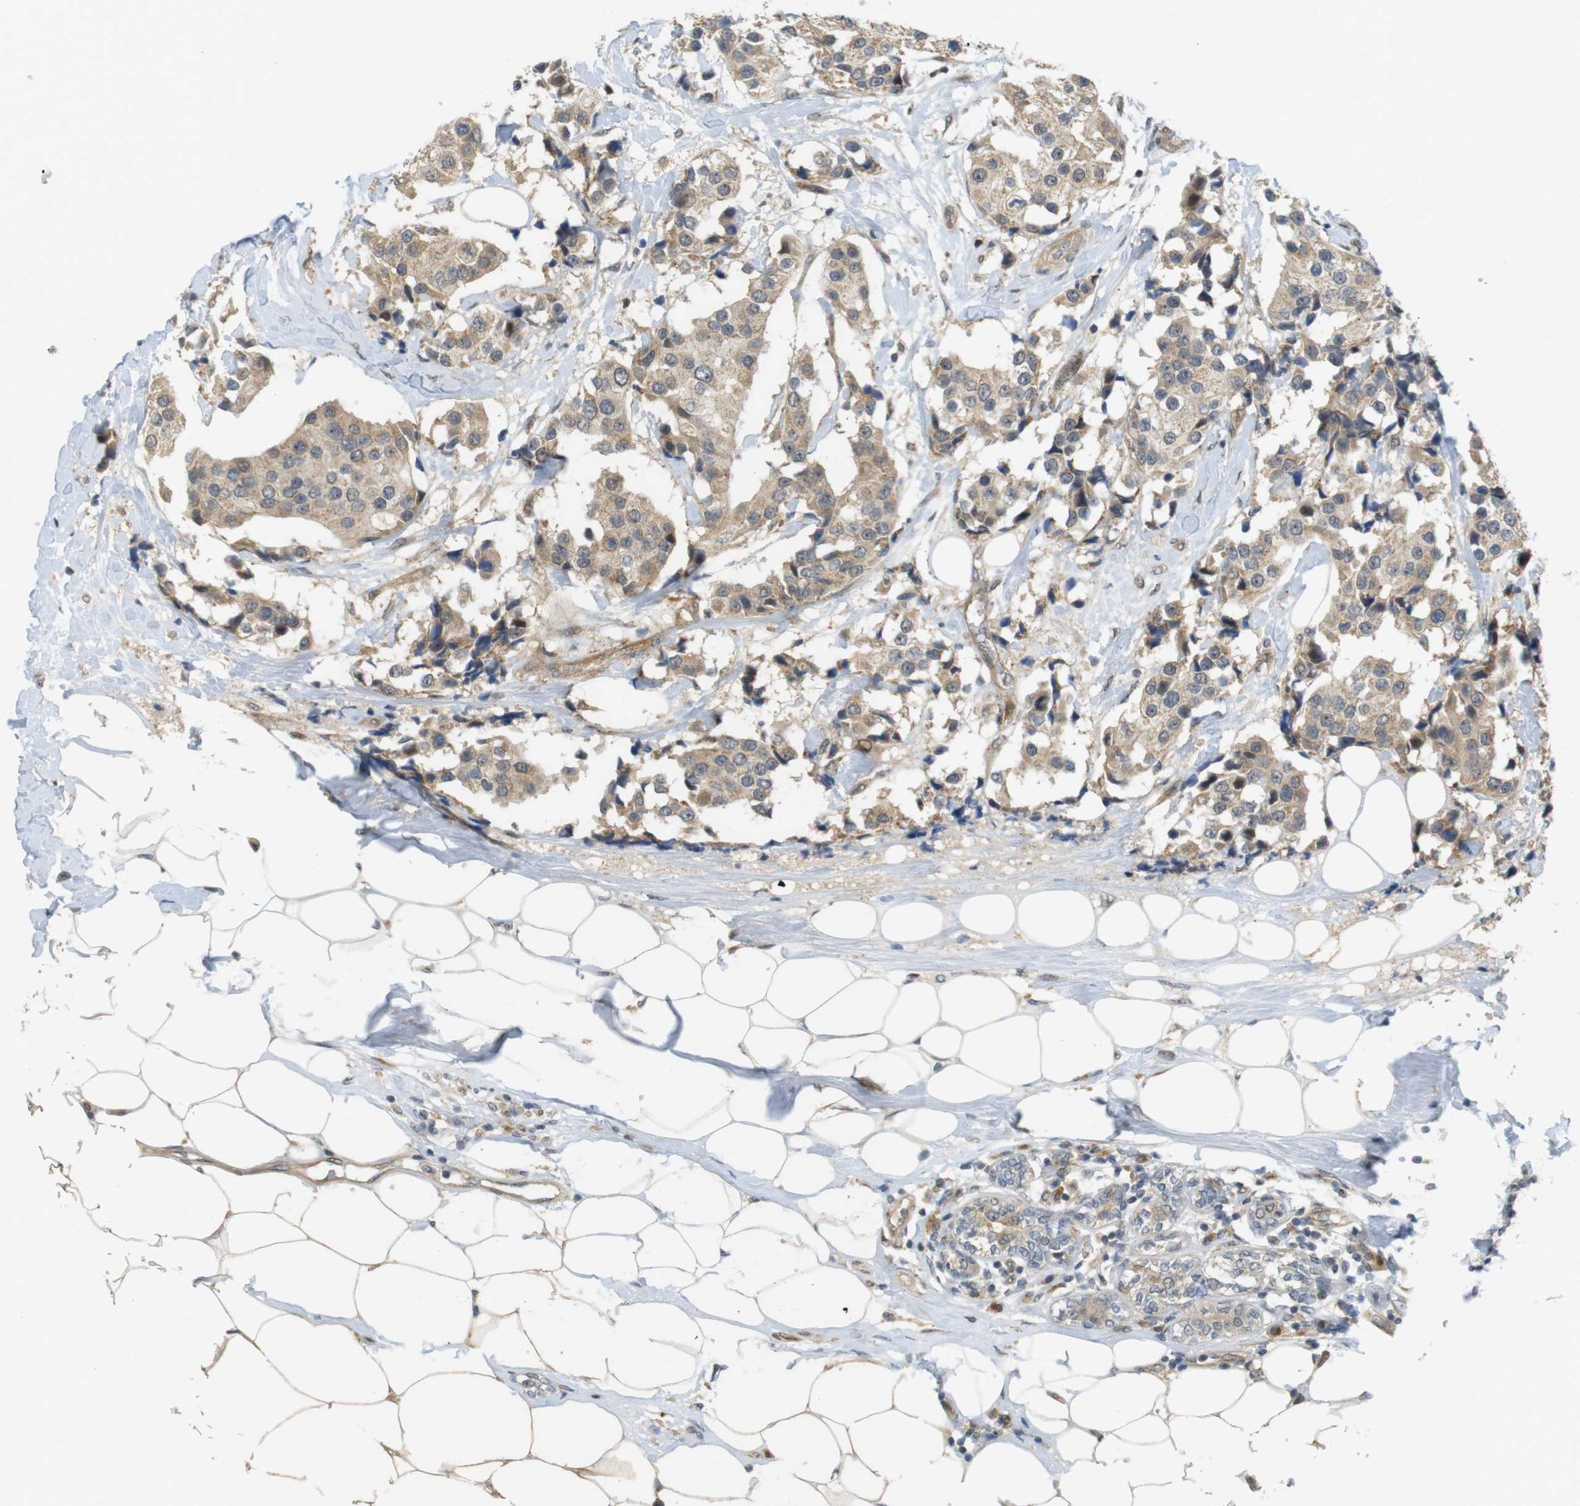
{"staining": {"intensity": "moderate", "quantity": ">75%", "location": "cytoplasmic/membranous"}, "tissue": "breast cancer", "cell_type": "Tumor cells", "image_type": "cancer", "snomed": [{"axis": "morphology", "description": "Normal tissue, NOS"}, {"axis": "morphology", "description": "Duct carcinoma"}, {"axis": "topography", "description": "Breast"}], "caption": "Moderate cytoplasmic/membranous positivity is identified in about >75% of tumor cells in breast invasive ductal carcinoma.", "gene": "TSPAN9", "patient": {"sex": "female", "age": 39}}